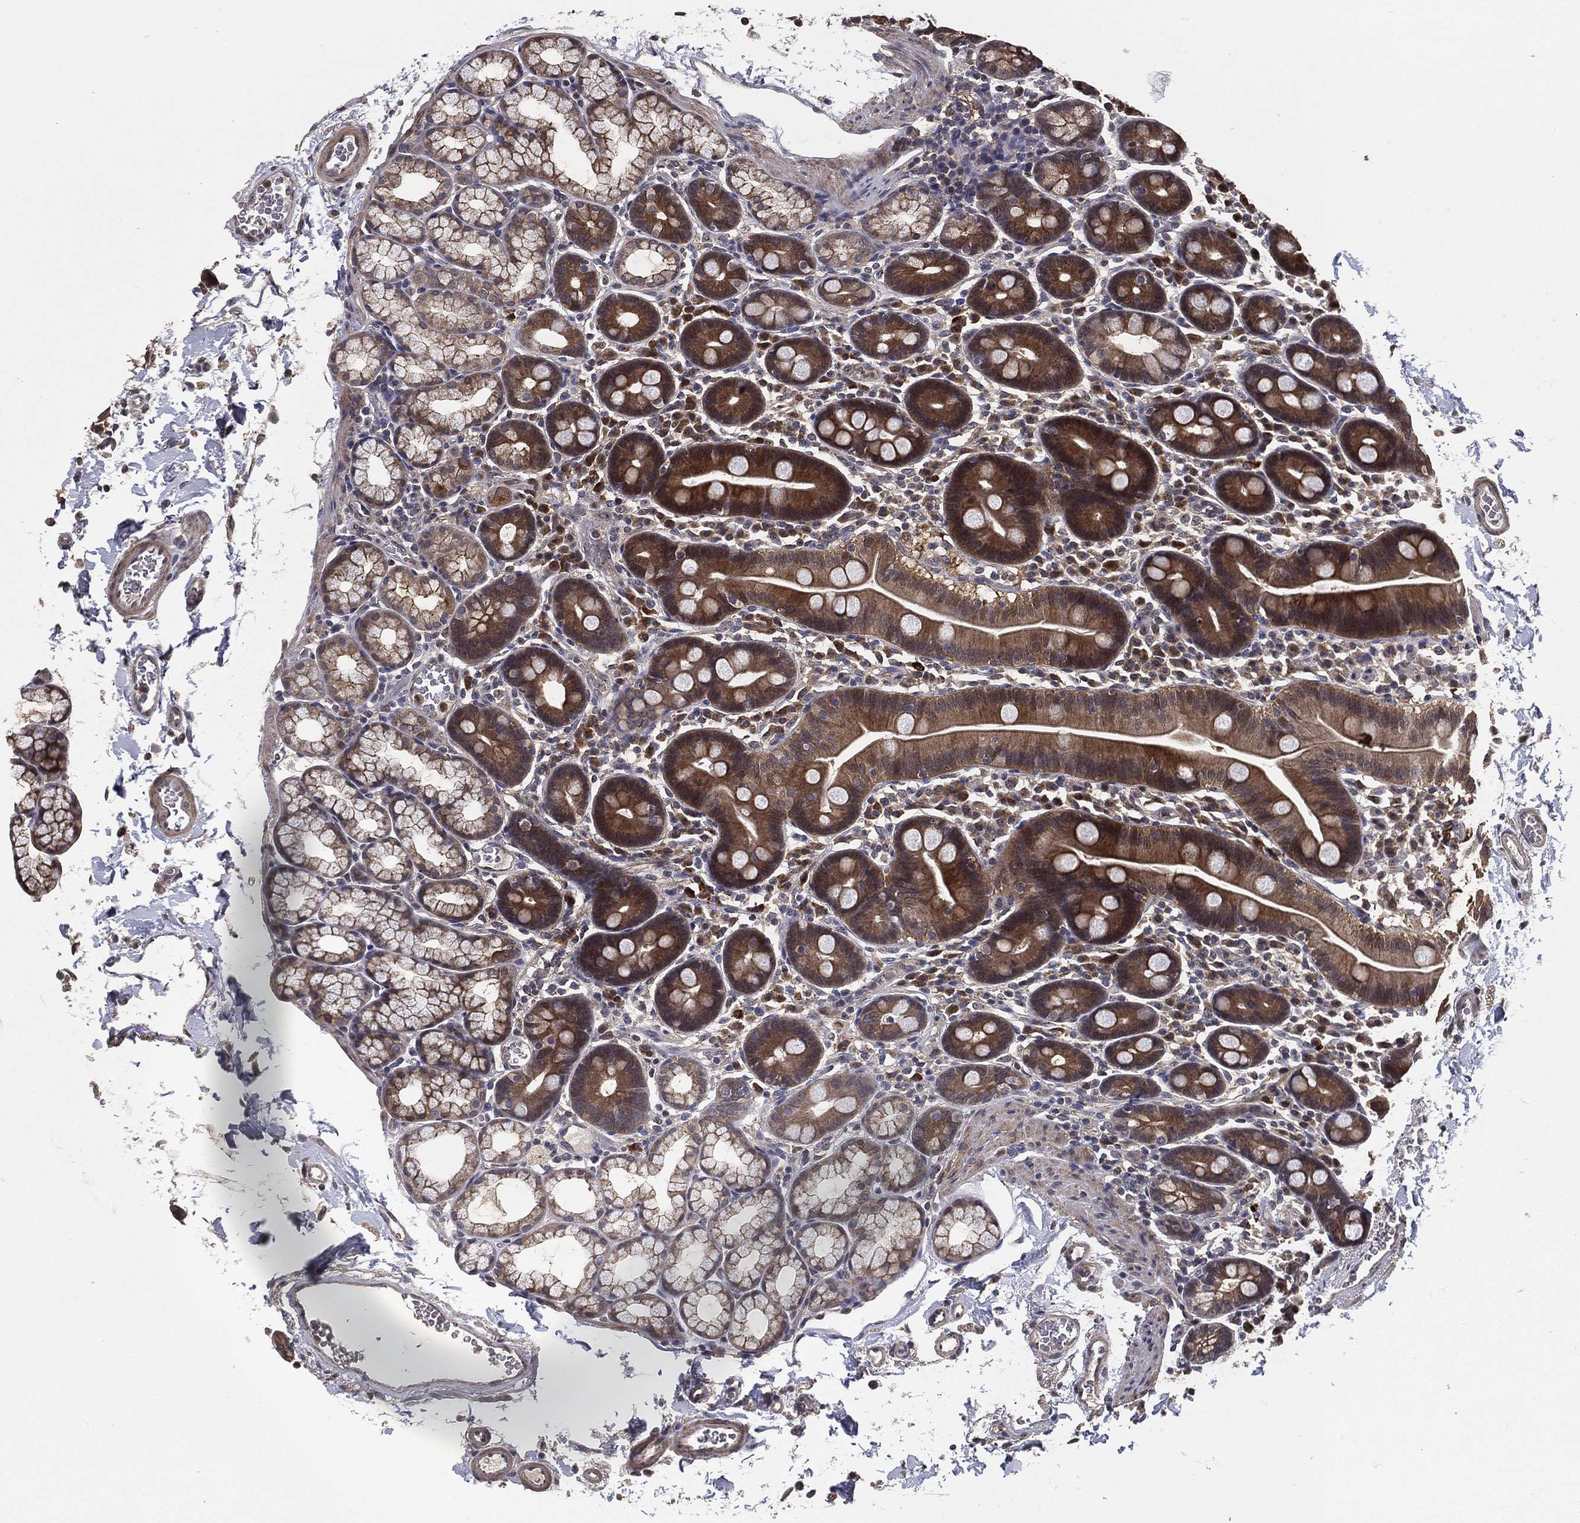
{"staining": {"intensity": "strong", "quantity": "25%-75%", "location": "cytoplasmic/membranous"}, "tissue": "duodenum", "cell_type": "Glandular cells", "image_type": "normal", "snomed": [{"axis": "morphology", "description": "Normal tissue, NOS"}, {"axis": "topography", "description": "Duodenum"}], "caption": "This is a photomicrograph of immunohistochemistry staining of benign duodenum, which shows strong expression in the cytoplasmic/membranous of glandular cells.", "gene": "PCNT", "patient": {"sex": "male", "age": 59}}